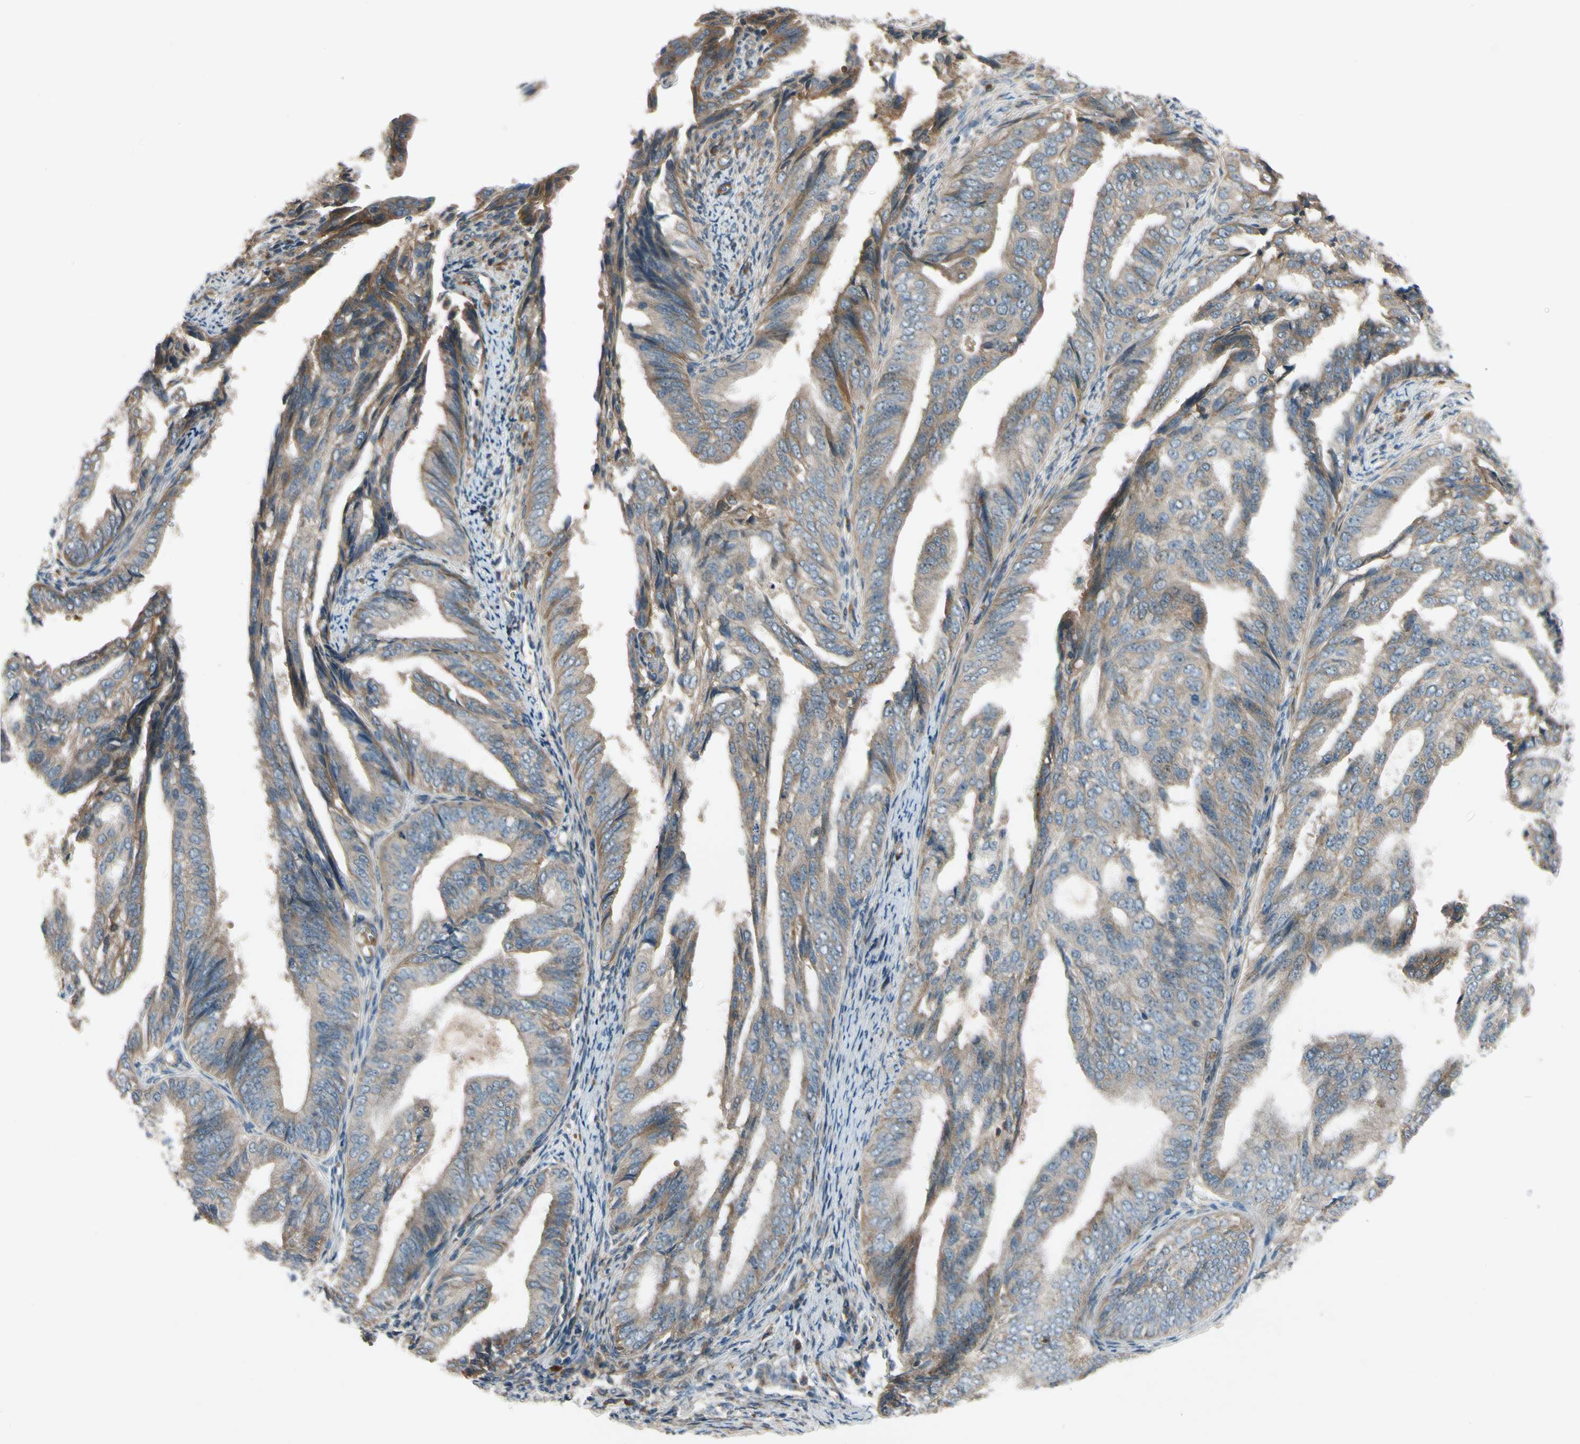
{"staining": {"intensity": "moderate", "quantity": "<25%", "location": "cytoplasmic/membranous"}, "tissue": "endometrial cancer", "cell_type": "Tumor cells", "image_type": "cancer", "snomed": [{"axis": "morphology", "description": "Adenocarcinoma, NOS"}, {"axis": "topography", "description": "Endometrium"}], "caption": "DAB (3,3'-diaminobenzidine) immunohistochemical staining of human endometrial cancer (adenocarcinoma) demonstrates moderate cytoplasmic/membranous protein staining in about <25% of tumor cells. The staining is performed using DAB brown chromogen to label protein expression. The nuclei are counter-stained blue using hematoxylin.", "gene": "MST1R", "patient": {"sex": "female", "age": 58}}